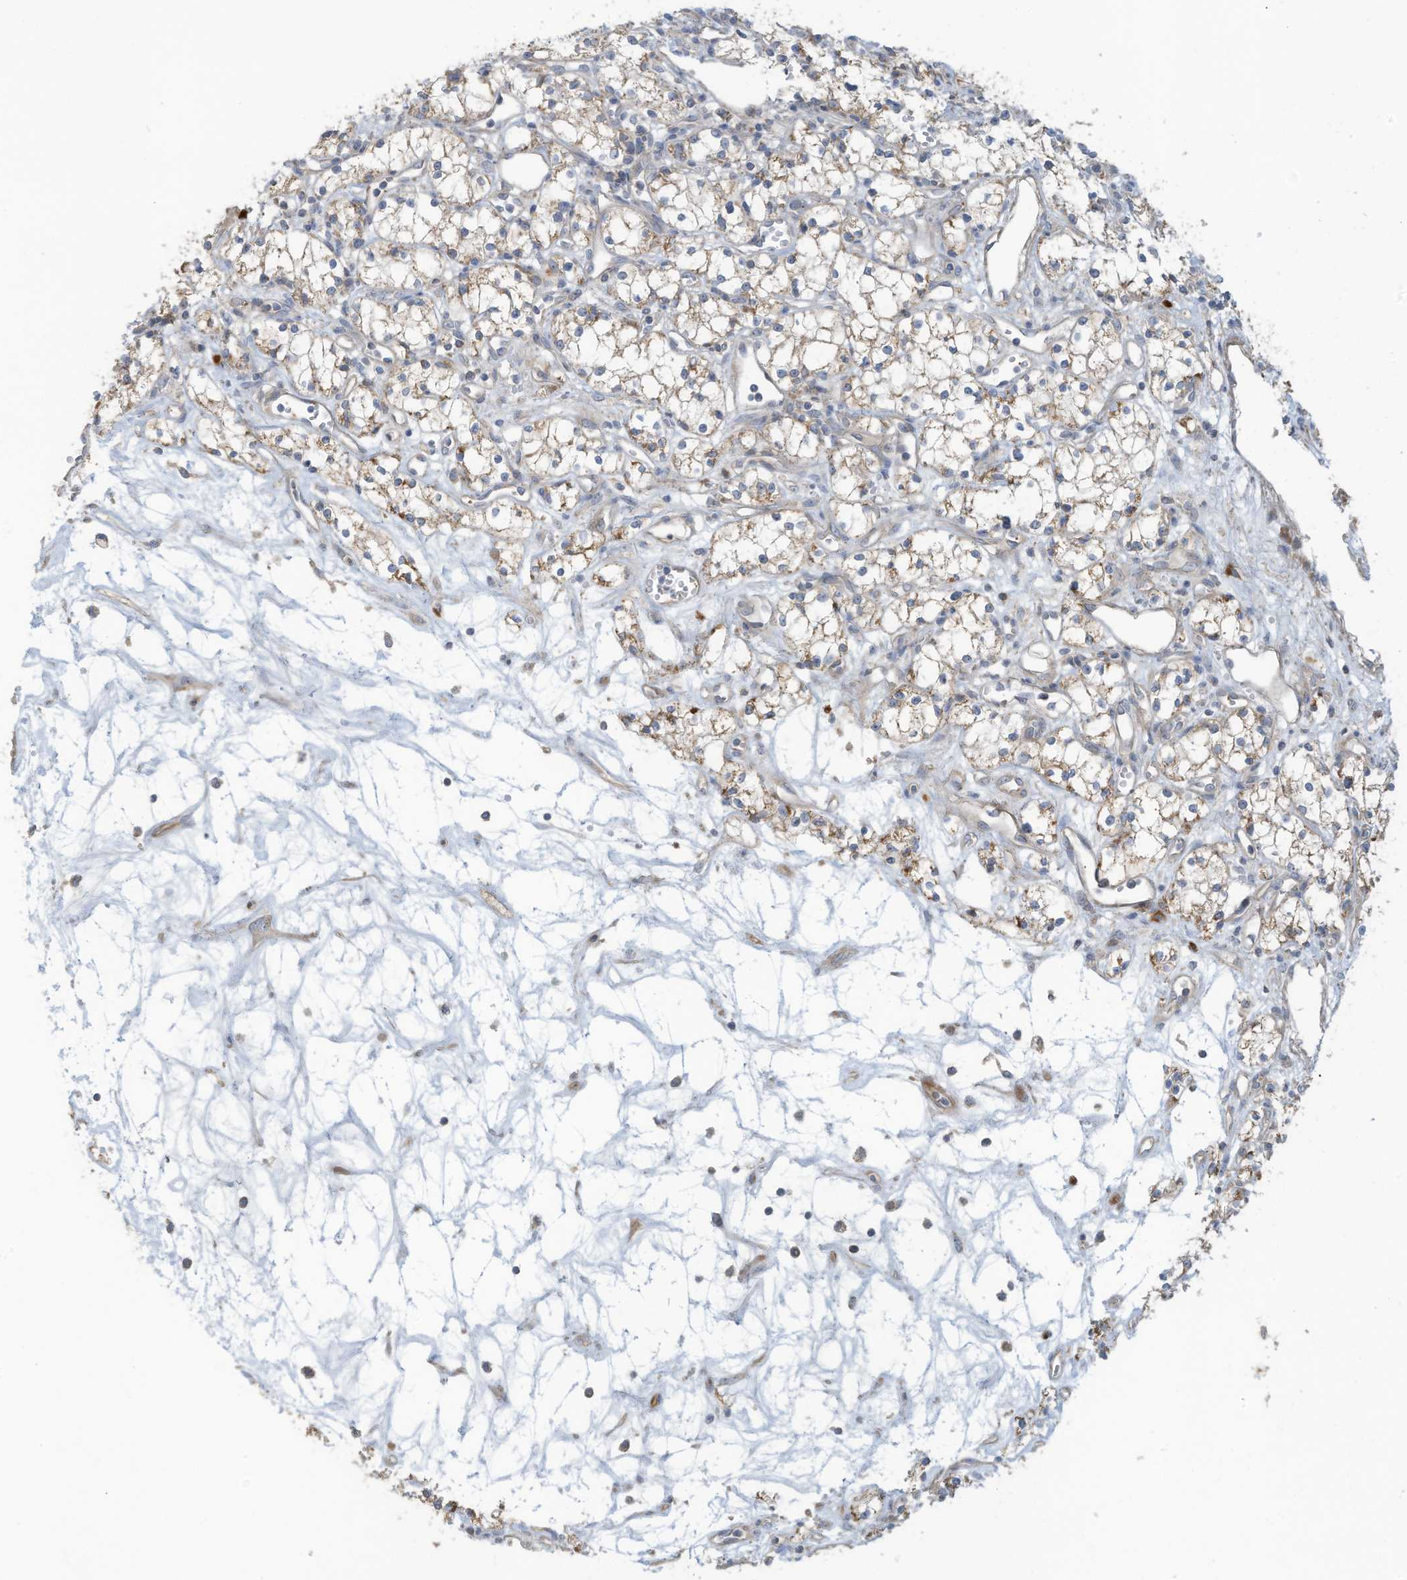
{"staining": {"intensity": "weak", "quantity": ">75%", "location": "cytoplasmic/membranous"}, "tissue": "renal cancer", "cell_type": "Tumor cells", "image_type": "cancer", "snomed": [{"axis": "morphology", "description": "Adenocarcinoma, NOS"}, {"axis": "topography", "description": "Kidney"}], "caption": "Protein staining of adenocarcinoma (renal) tissue demonstrates weak cytoplasmic/membranous positivity in about >75% of tumor cells.", "gene": "GTPBP2", "patient": {"sex": "male", "age": 59}}